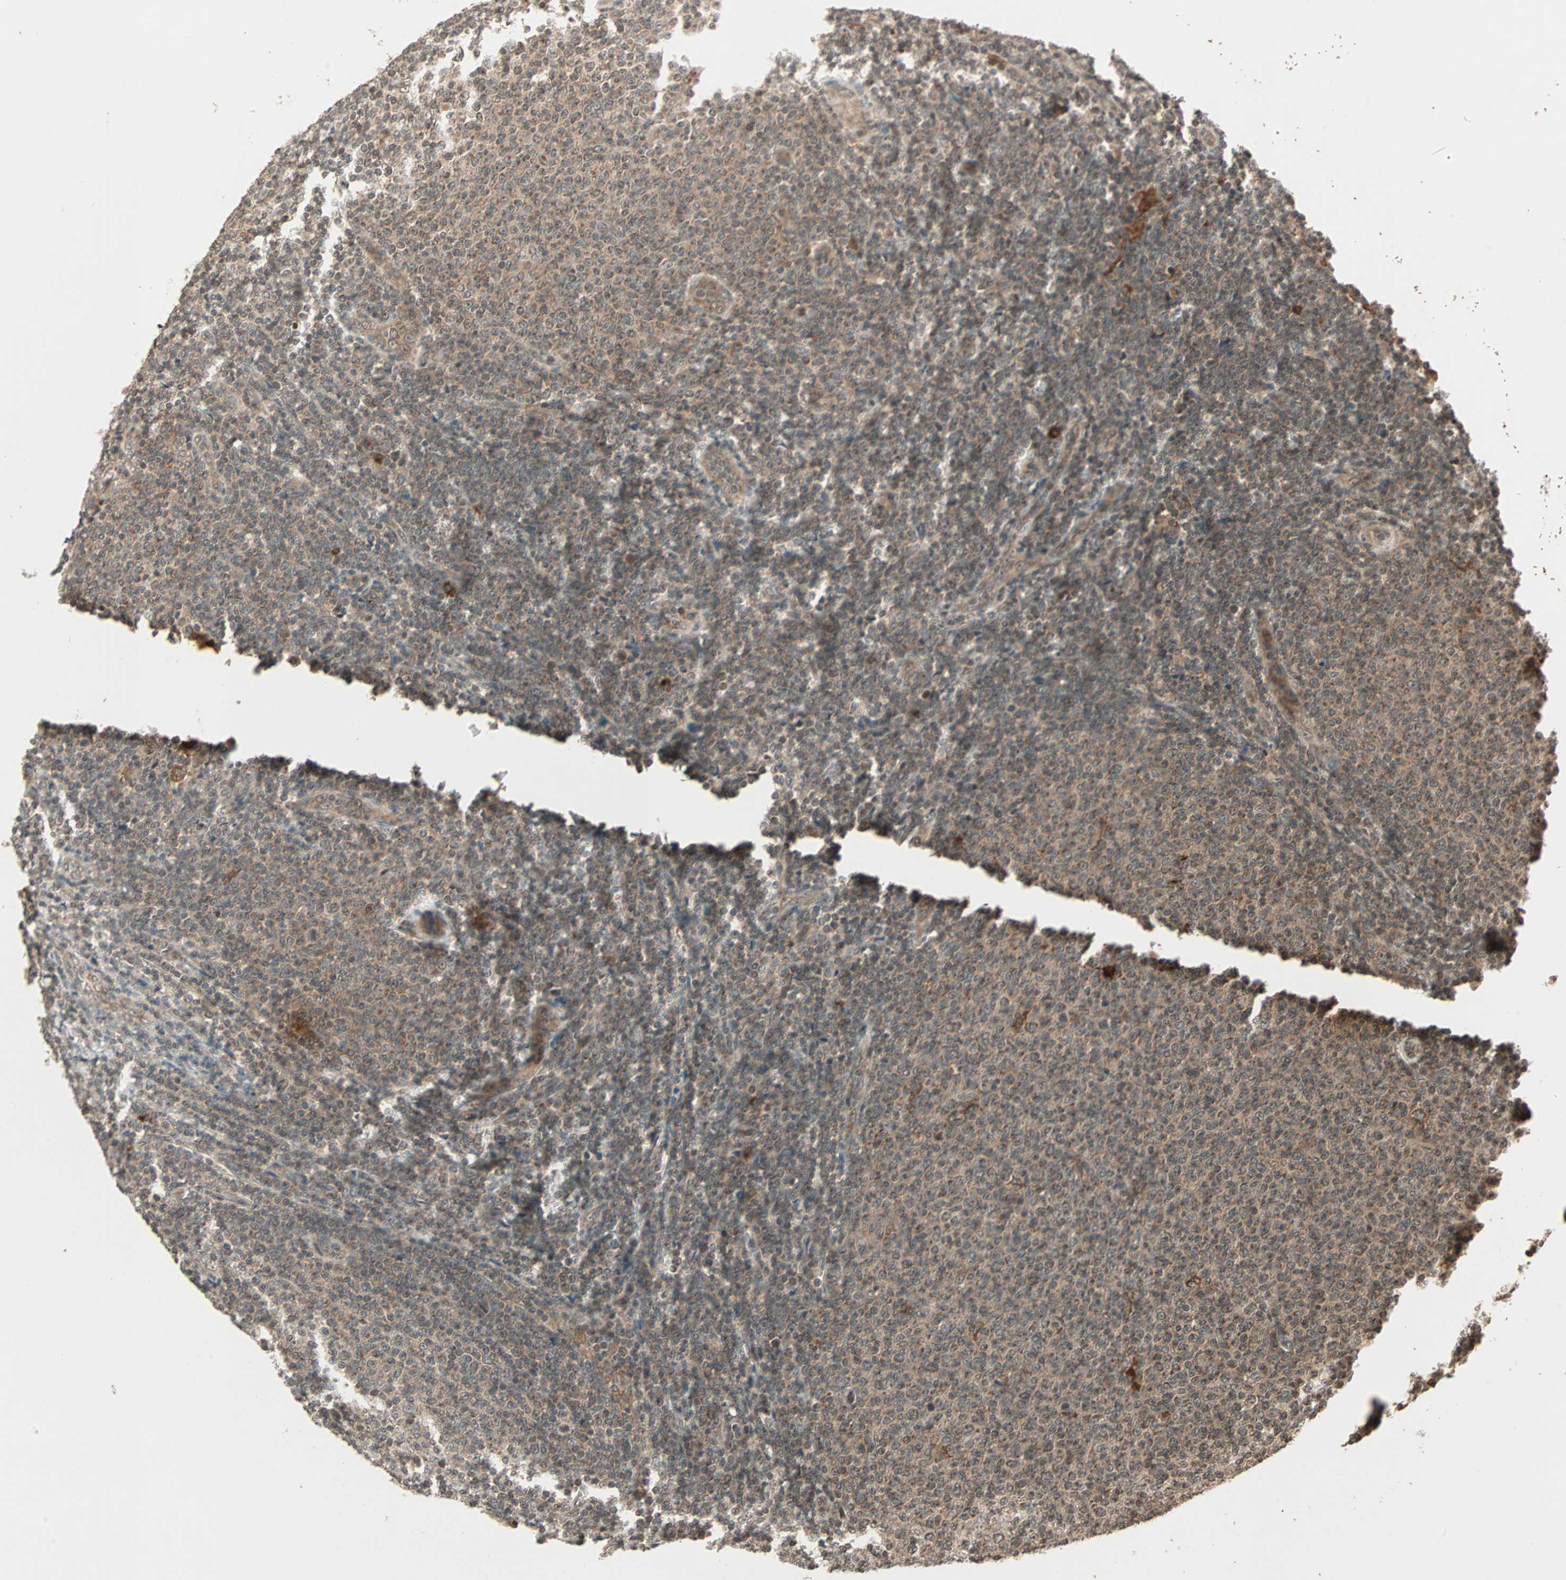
{"staining": {"intensity": "weak", "quantity": ">75%", "location": "cytoplasmic/membranous"}, "tissue": "lymphoma", "cell_type": "Tumor cells", "image_type": "cancer", "snomed": [{"axis": "morphology", "description": "Malignant lymphoma, non-Hodgkin's type, Low grade"}, {"axis": "topography", "description": "Lymph node"}], "caption": "The immunohistochemical stain shows weak cytoplasmic/membranous expression in tumor cells of low-grade malignant lymphoma, non-Hodgkin's type tissue.", "gene": "RFFL", "patient": {"sex": "male", "age": 66}}